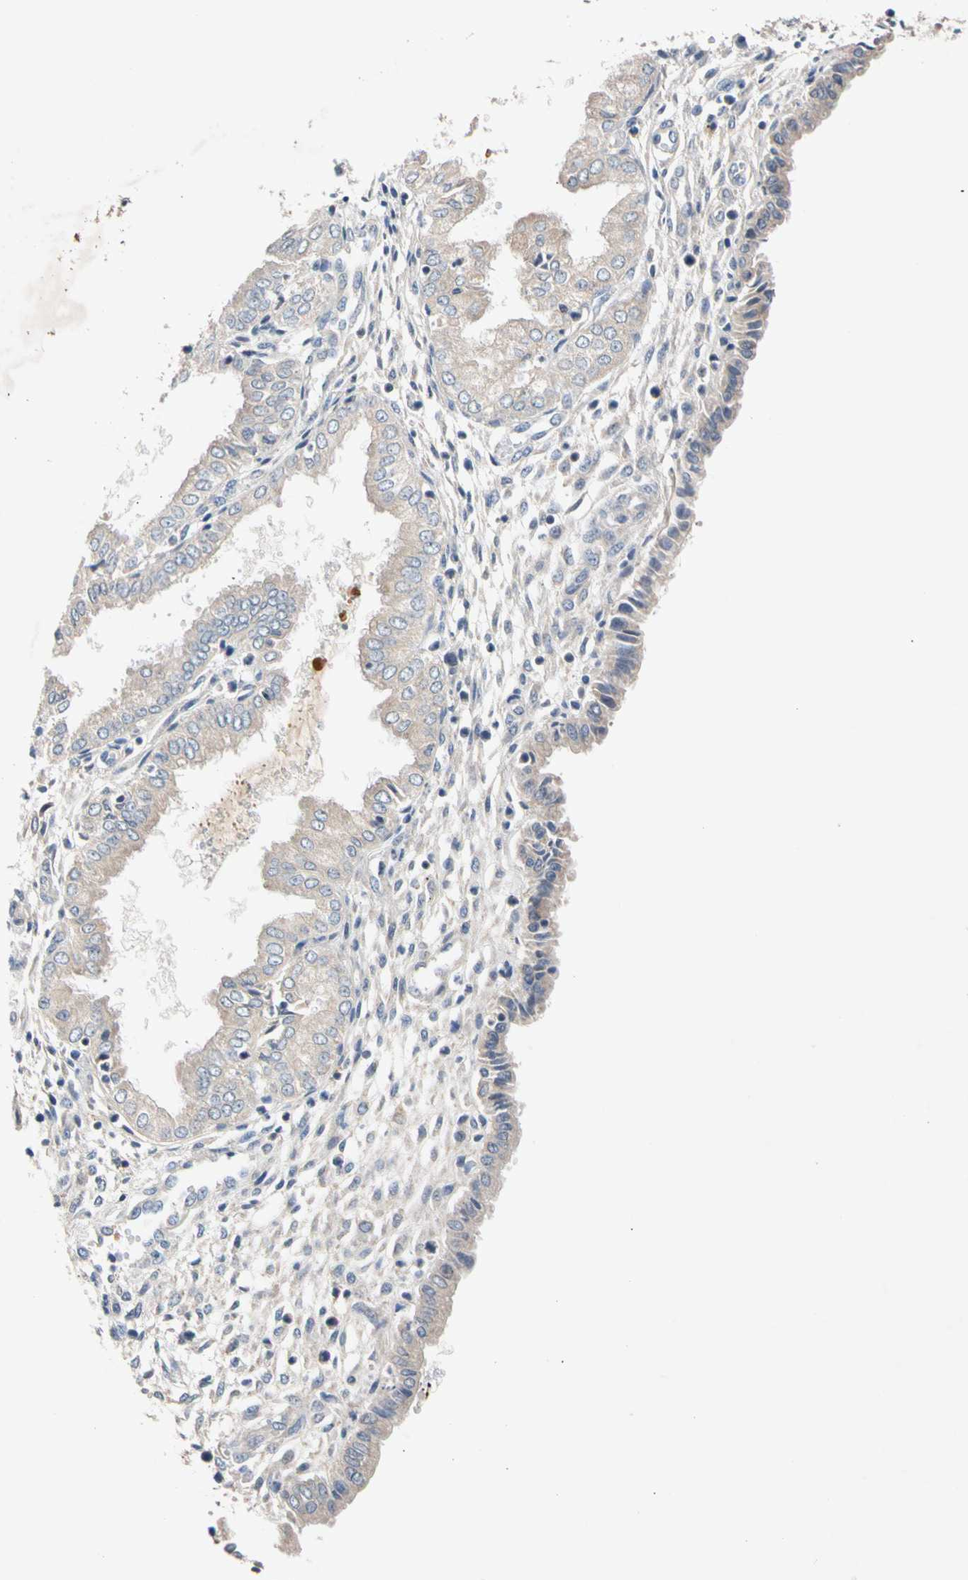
{"staining": {"intensity": "weak", "quantity": "<25%", "location": "cytoplasmic/membranous"}, "tissue": "endometrium", "cell_type": "Cells in endometrial stroma", "image_type": "normal", "snomed": [{"axis": "morphology", "description": "Normal tissue, NOS"}, {"axis": "topography", "description": "Endometrium"}], "caption": "The immunohistochemistry (IHC) image has no significant staining in cells in endometrial stroma of endometrium.", "gene": "CNST", "patient": {"sex": "female", "age": 33}}